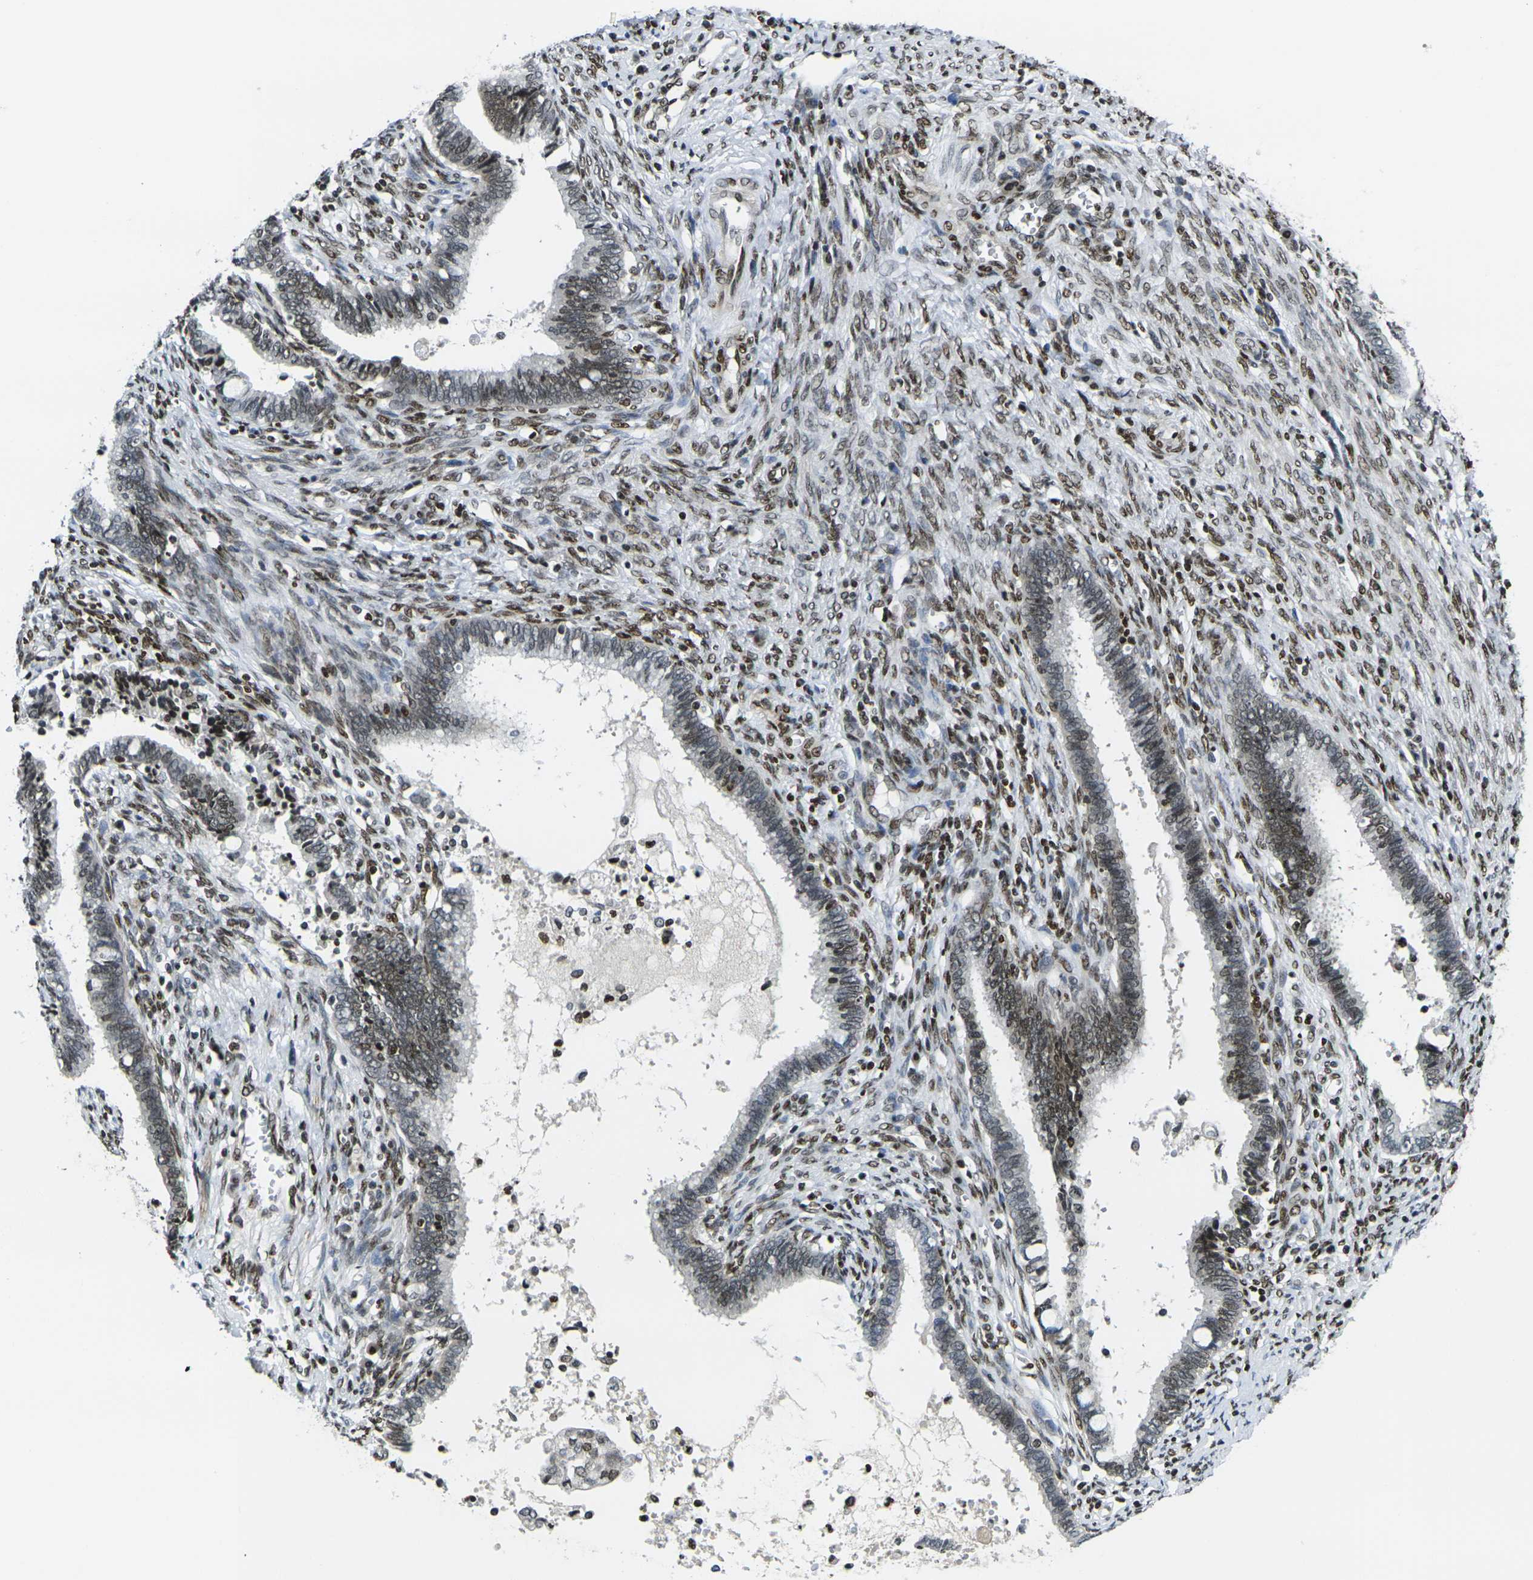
{"staining": {"intensity": "weak", "quantity": "25%-75%", "location": "nuclear"}, "tissue": "cervical cancer", "cell_type": "Tumor cells", "image_type": "cancer", "snomed": [{"axis": "morphology", "description": "Adenocarcinoma, NOS"}, {"axis": "topography", "description": "Cervix"}], "caption": "This image exhibits immunohistochemistry (IHC) staining of human adenocarcinoma (cervical), with low weak nuclear staining in about 25%-75% of tumor cells.", "gene": "H1-10", "patient": {"sex": "female", "age": 44}}